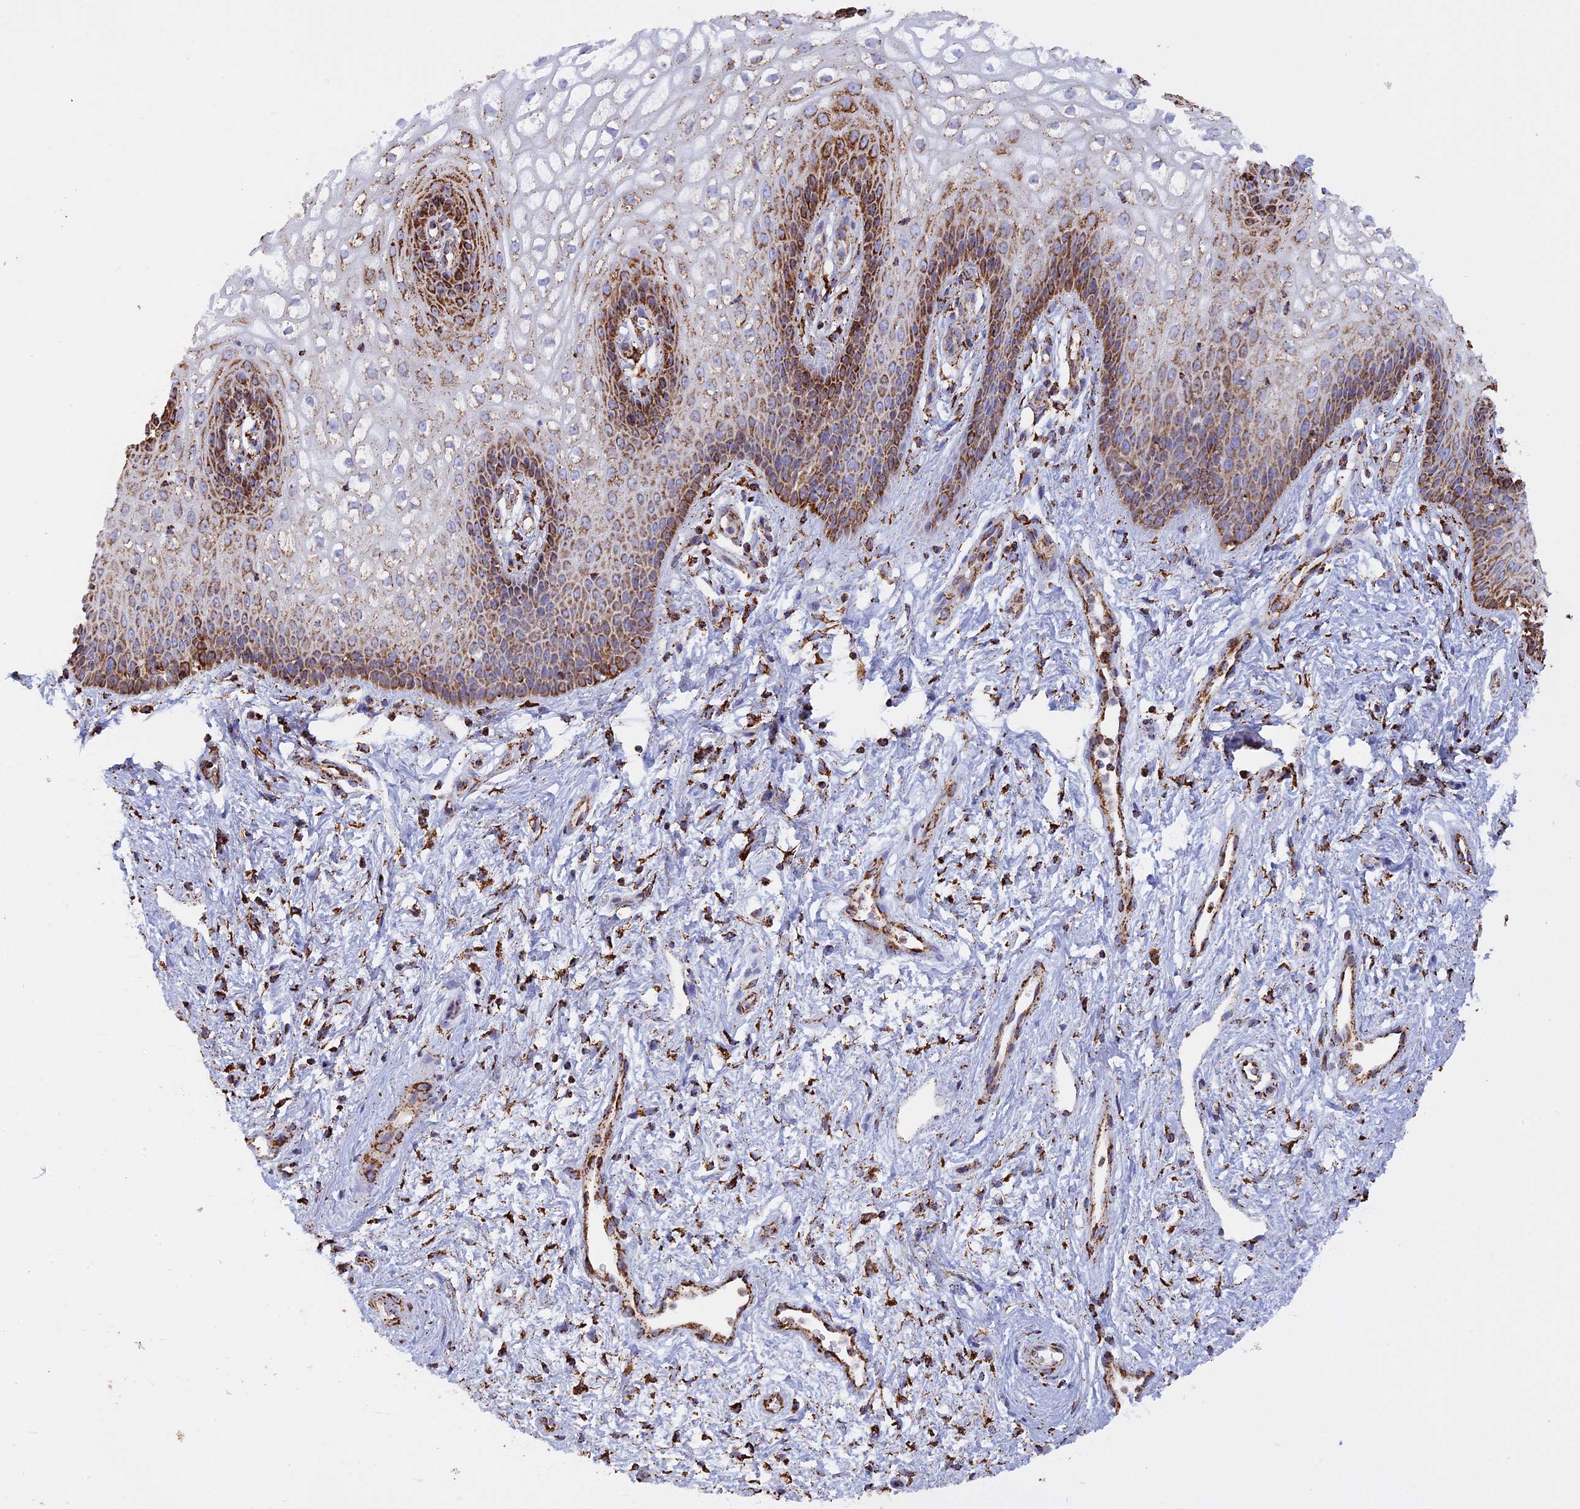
{"staining": {"intensity": "moderate", "quantity": "25%-75%", "location": "cytoplasmic/membranous"}, "tissue": "vagina", "cell_type": "Squamous epithelial cells", "image_type": "normal", "snomed": [{"axis": "morphology", "description": "Normal tissue, NOS"}, {"axis": "topography", "description": "Vagina"}], "caption": "Immunohistochemistry (IHC) histopathology image of normal vagina: vagina stained using IHC displays medium levels of moderate protein expression localized specifically in the cytoplasmic/membranous of squamous epithelial cells, appearing as a cytoplasmic/membranous brown color.", "gene": "KCNG1", "patient": {"sex": "female", "age": 34}}